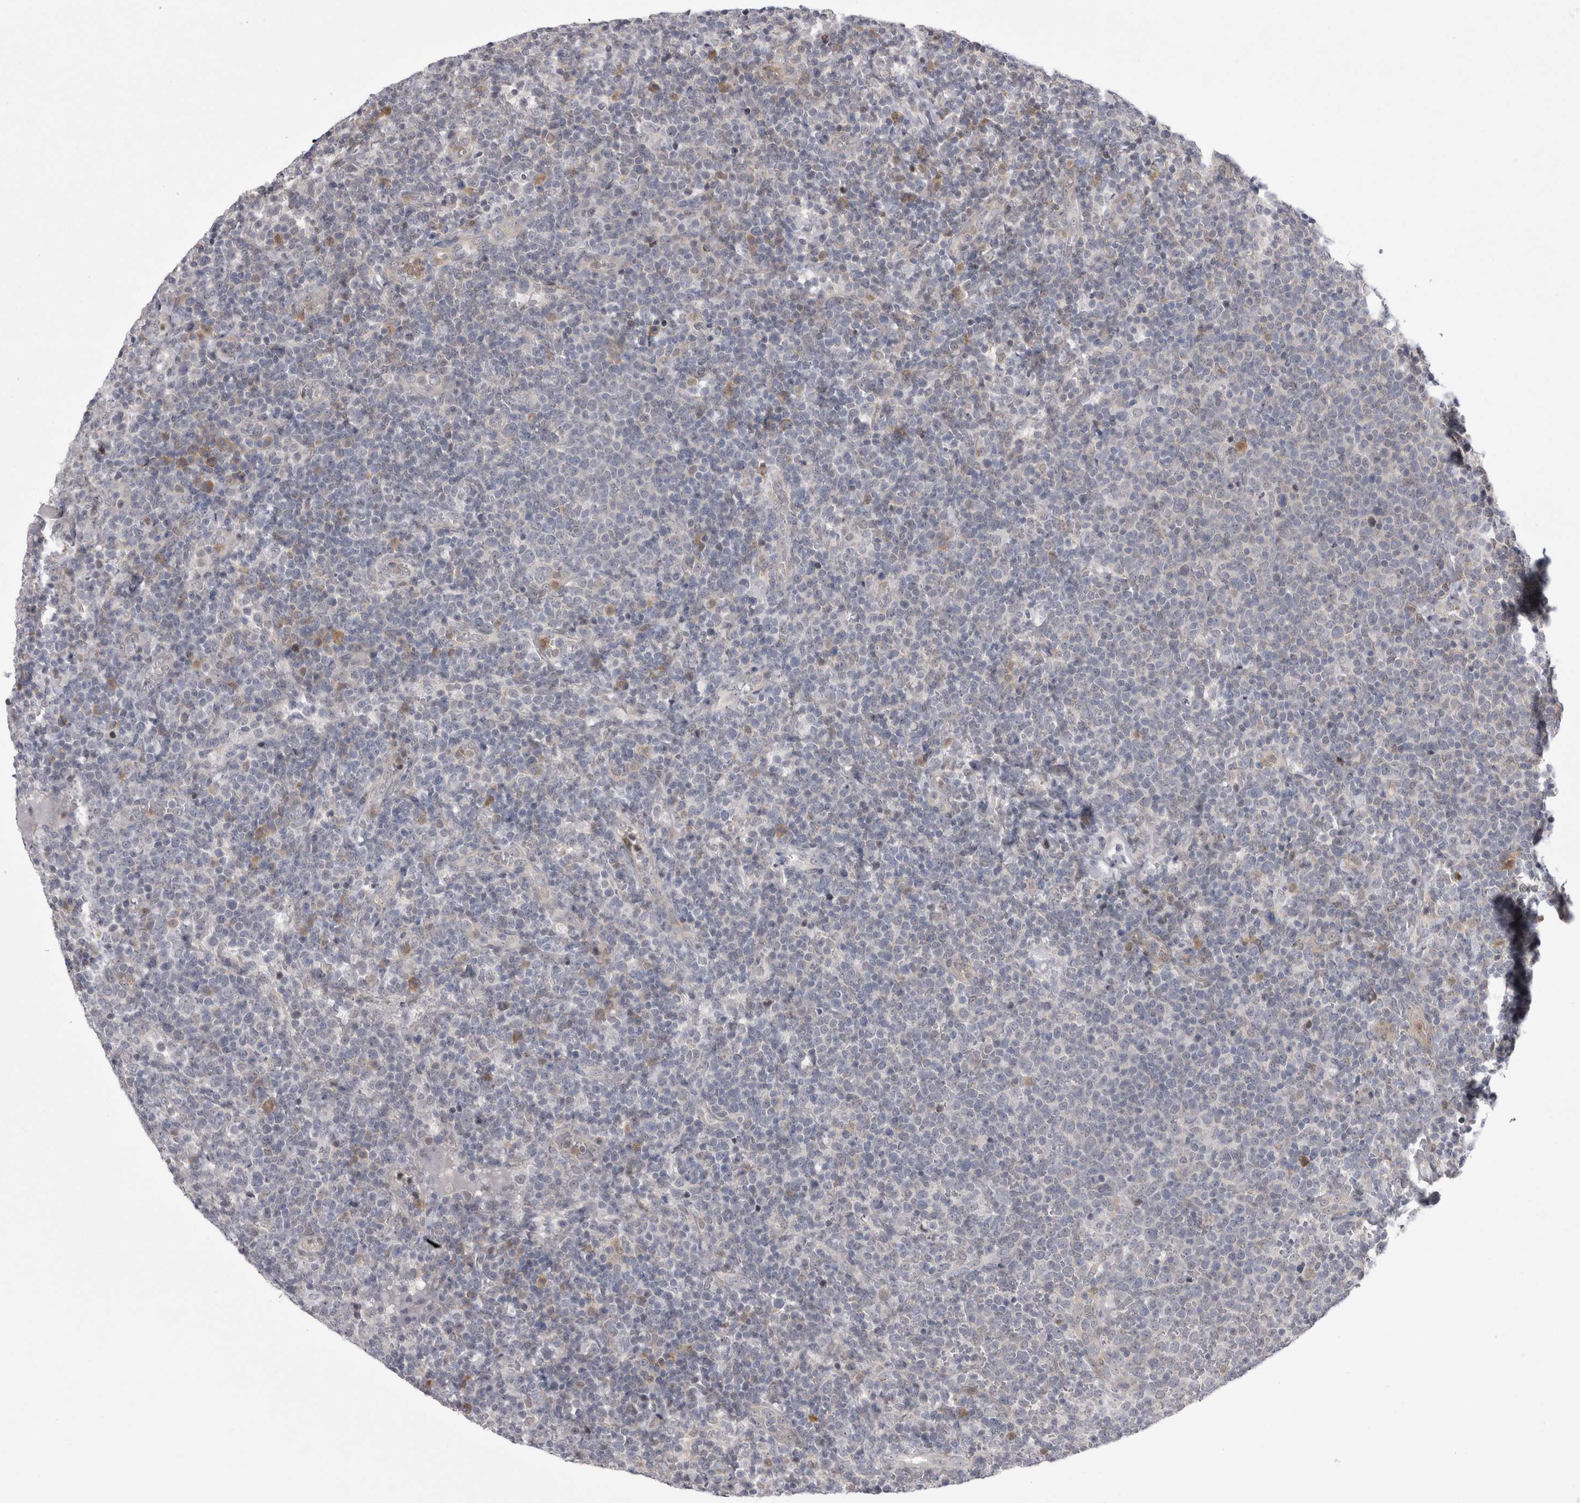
{"staining": {"intensity": "negative", "quantity": "none", "location": "none"}, "tissue": "lymphoma", "cell_type": "Tumor cells", "image_type": "cancer", "snomed": [{"axis": "morphology", "description": "Malignant lymphoma, non-Hodgkin's type, High grade"}, {"axis": "topography", "description": "Lymph node"}], "caption": "Tumor cells are negative for protein expression in human malignant lymphoma, non-Hodgkin's type (high-grade).", "gene": "CHIC2", "patient": {"sex": "male", "age": 61}}